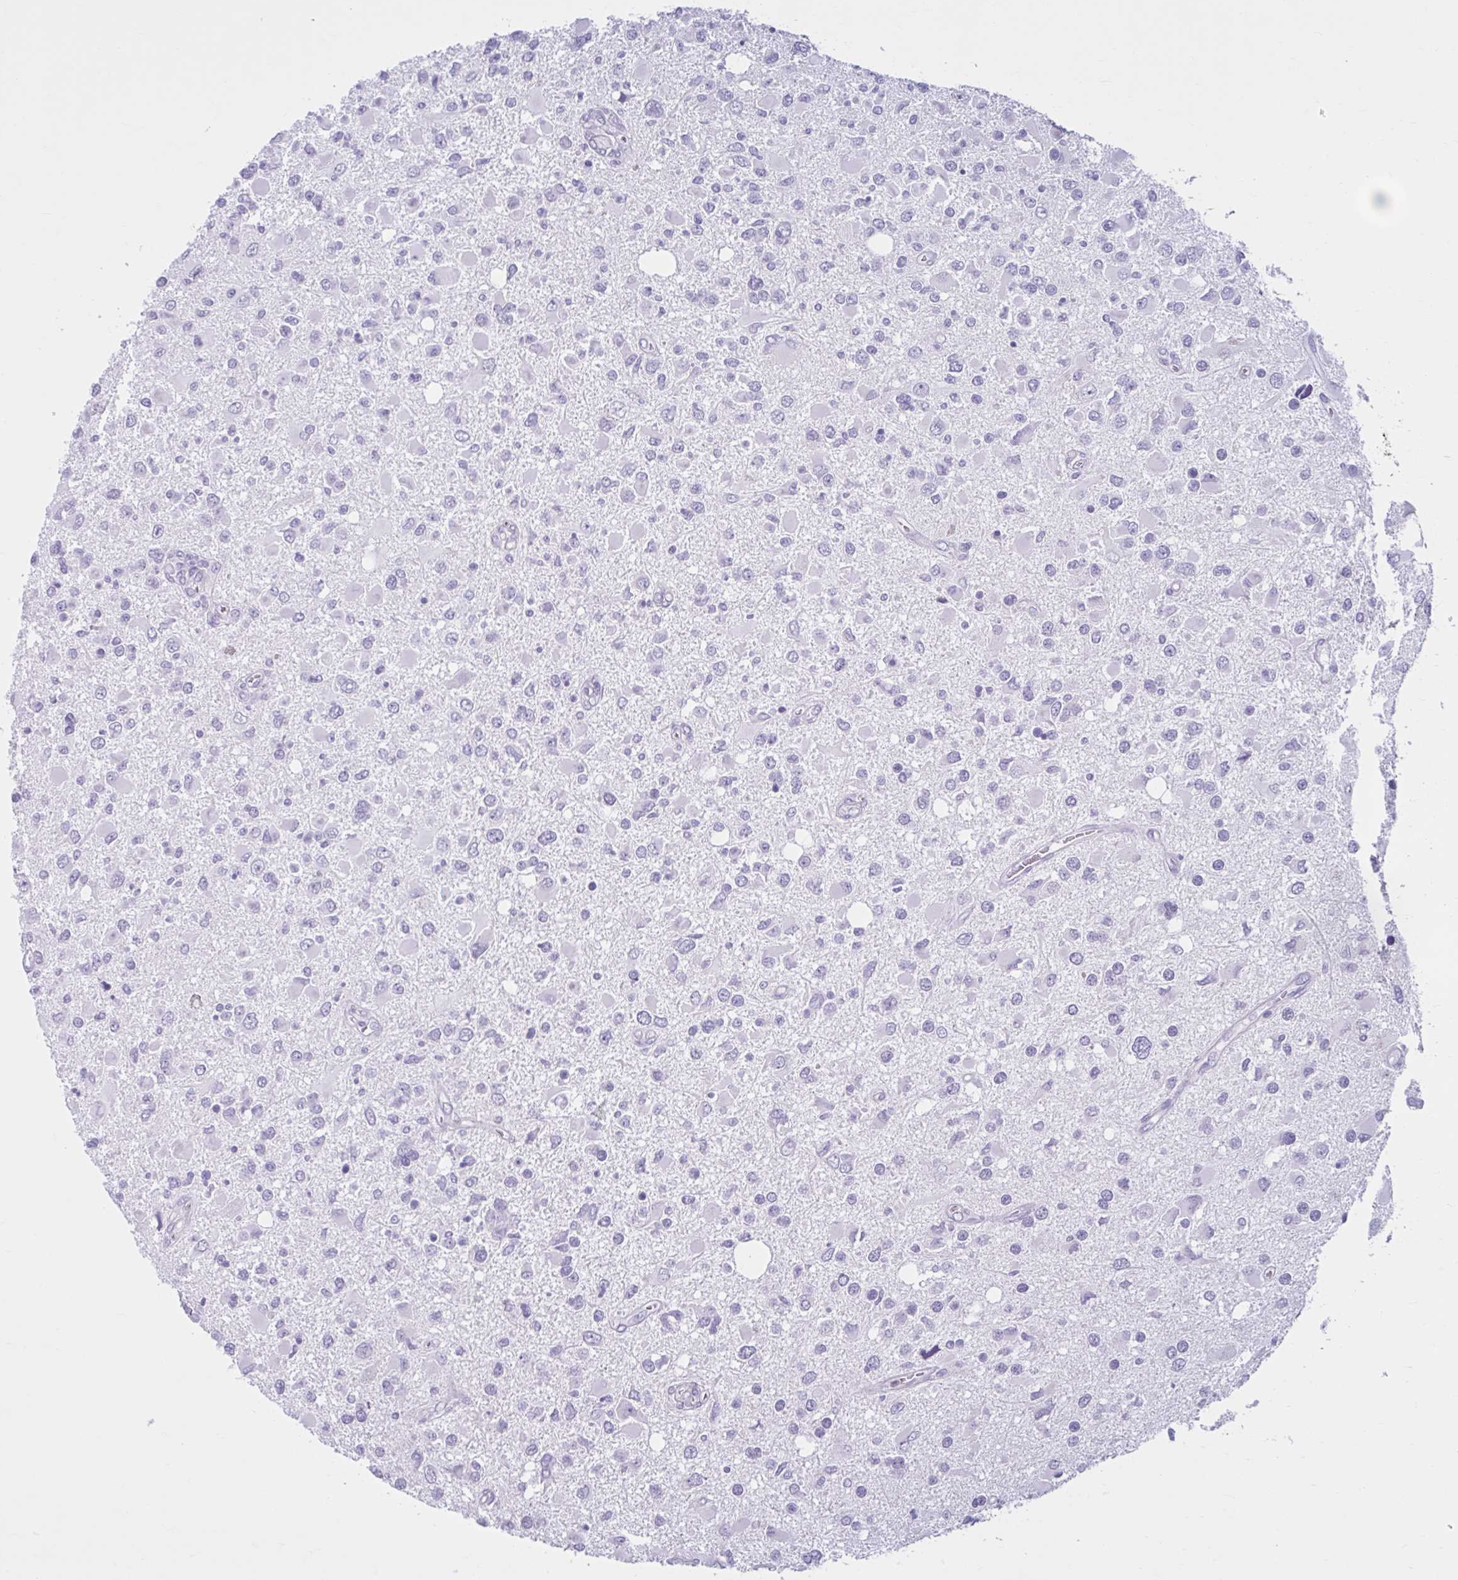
{"staining": {"intensity": "negative", "quantity": "none", "location": "none"}, "tissue": "glioma", "cell_type": "Tumor cells", "image_type": "cancer", "snomed": [{"axis": "morphology", "description": "Glioma, malignant, High grade"}, {"axis": "topography", "description": "Brain"}], "caption": "Image shows no protein staining in tumor cells of glioma tissue.", "gene": "CEP120", "patient": {"sex": "male", "age": 53}}